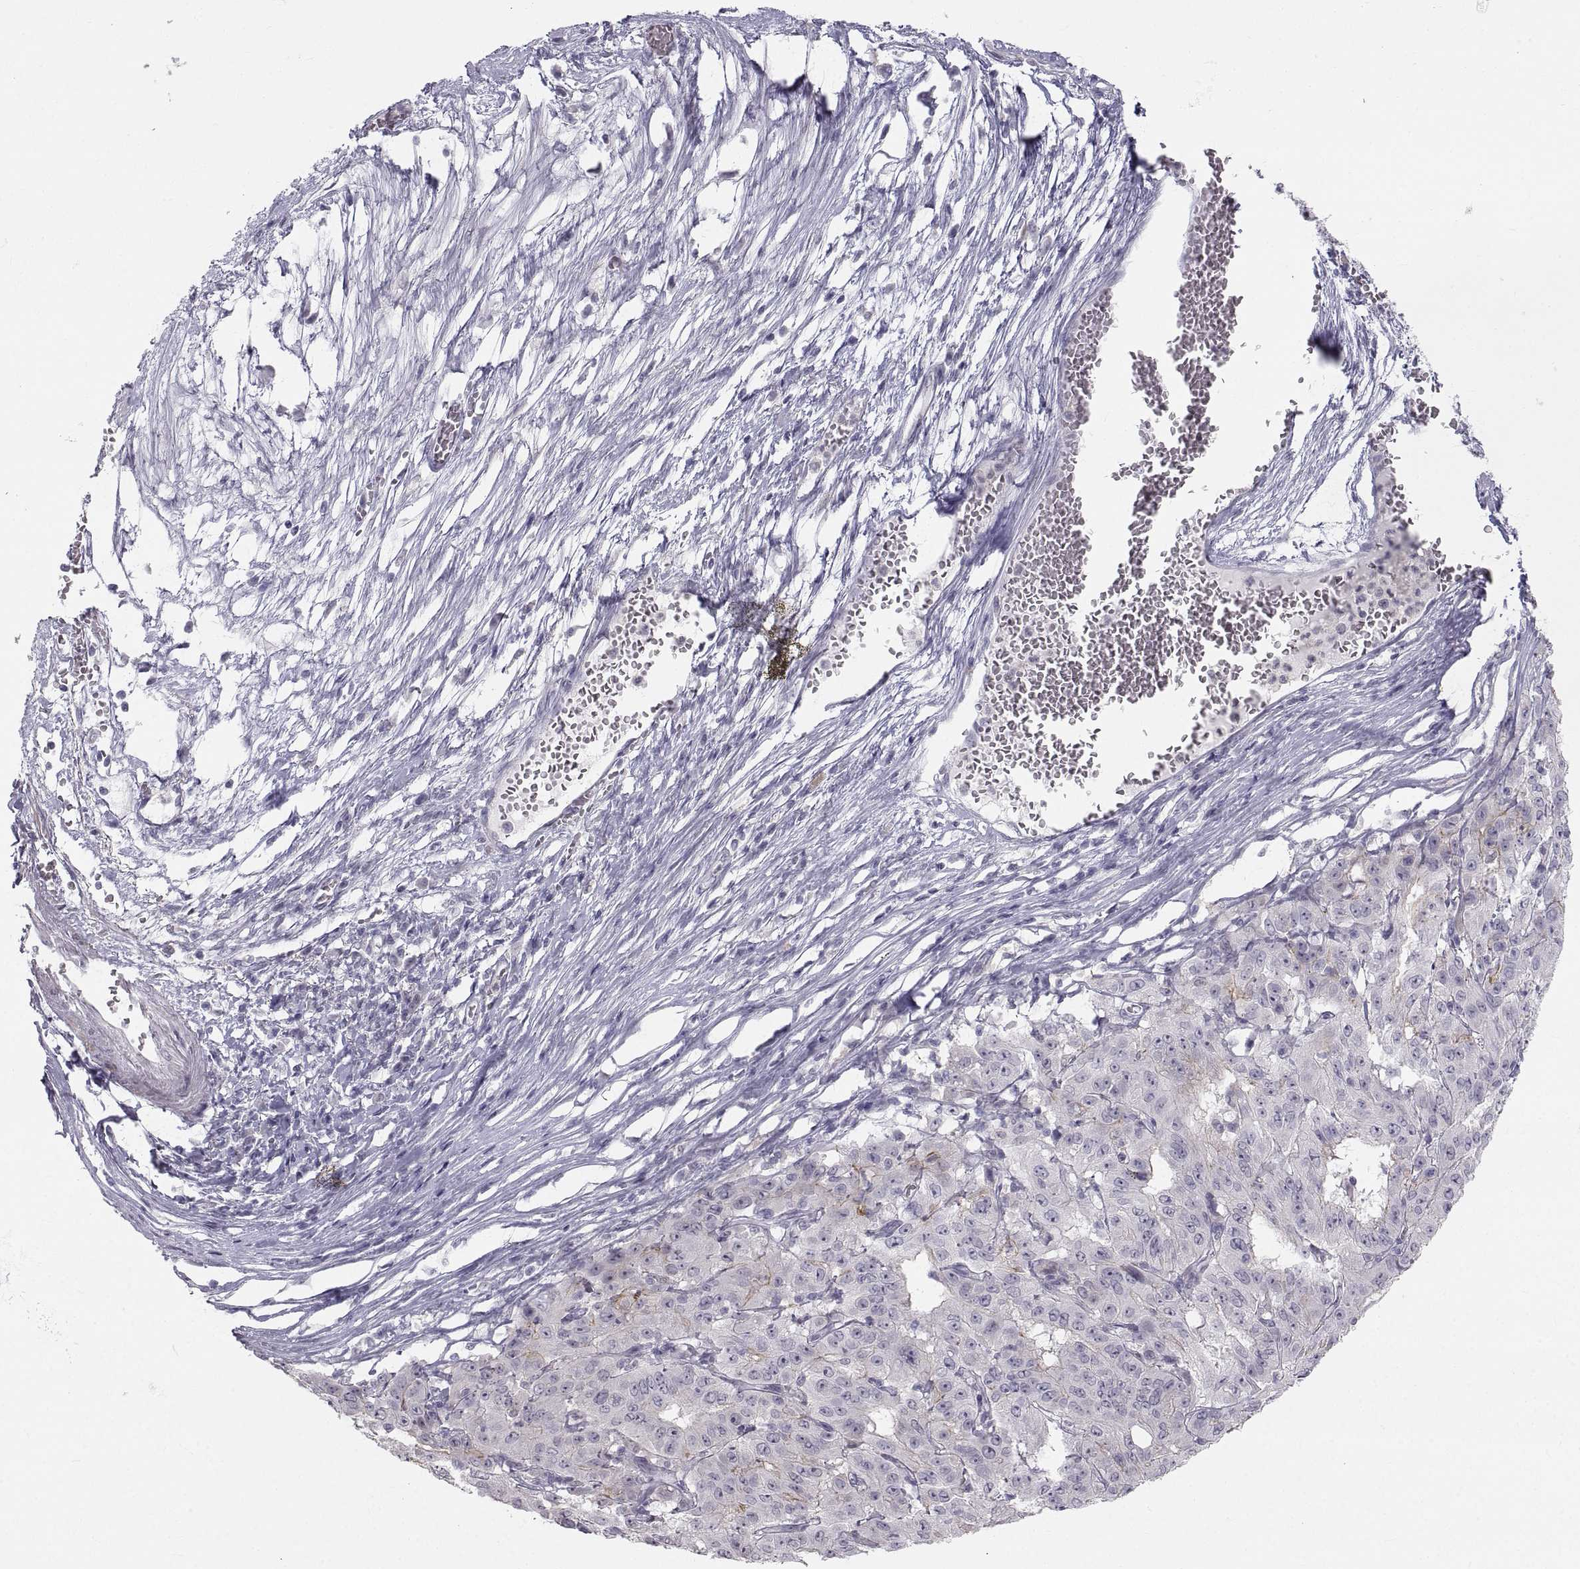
{"staining": {"intensity": "weak", "quantity": "<25%", "location": "cytoplasmic/membranous"}, "tissue": "pancreatic cancer", "cell_type": "Tumor cells", "image_type": "cancer", "snomed": [{"axis": "morphology", "description": "Adenocarcinoma, NOS"}, {"axis": "topography", "description": "Pancreas"}], "caption": "Immunohistochemical staining of pancreatic cancer (adenocarcinoma) exhibits no significant staining in tumor cells.", "gene": "ZNF185", "patient": {"sex": "male", "age": 63}}